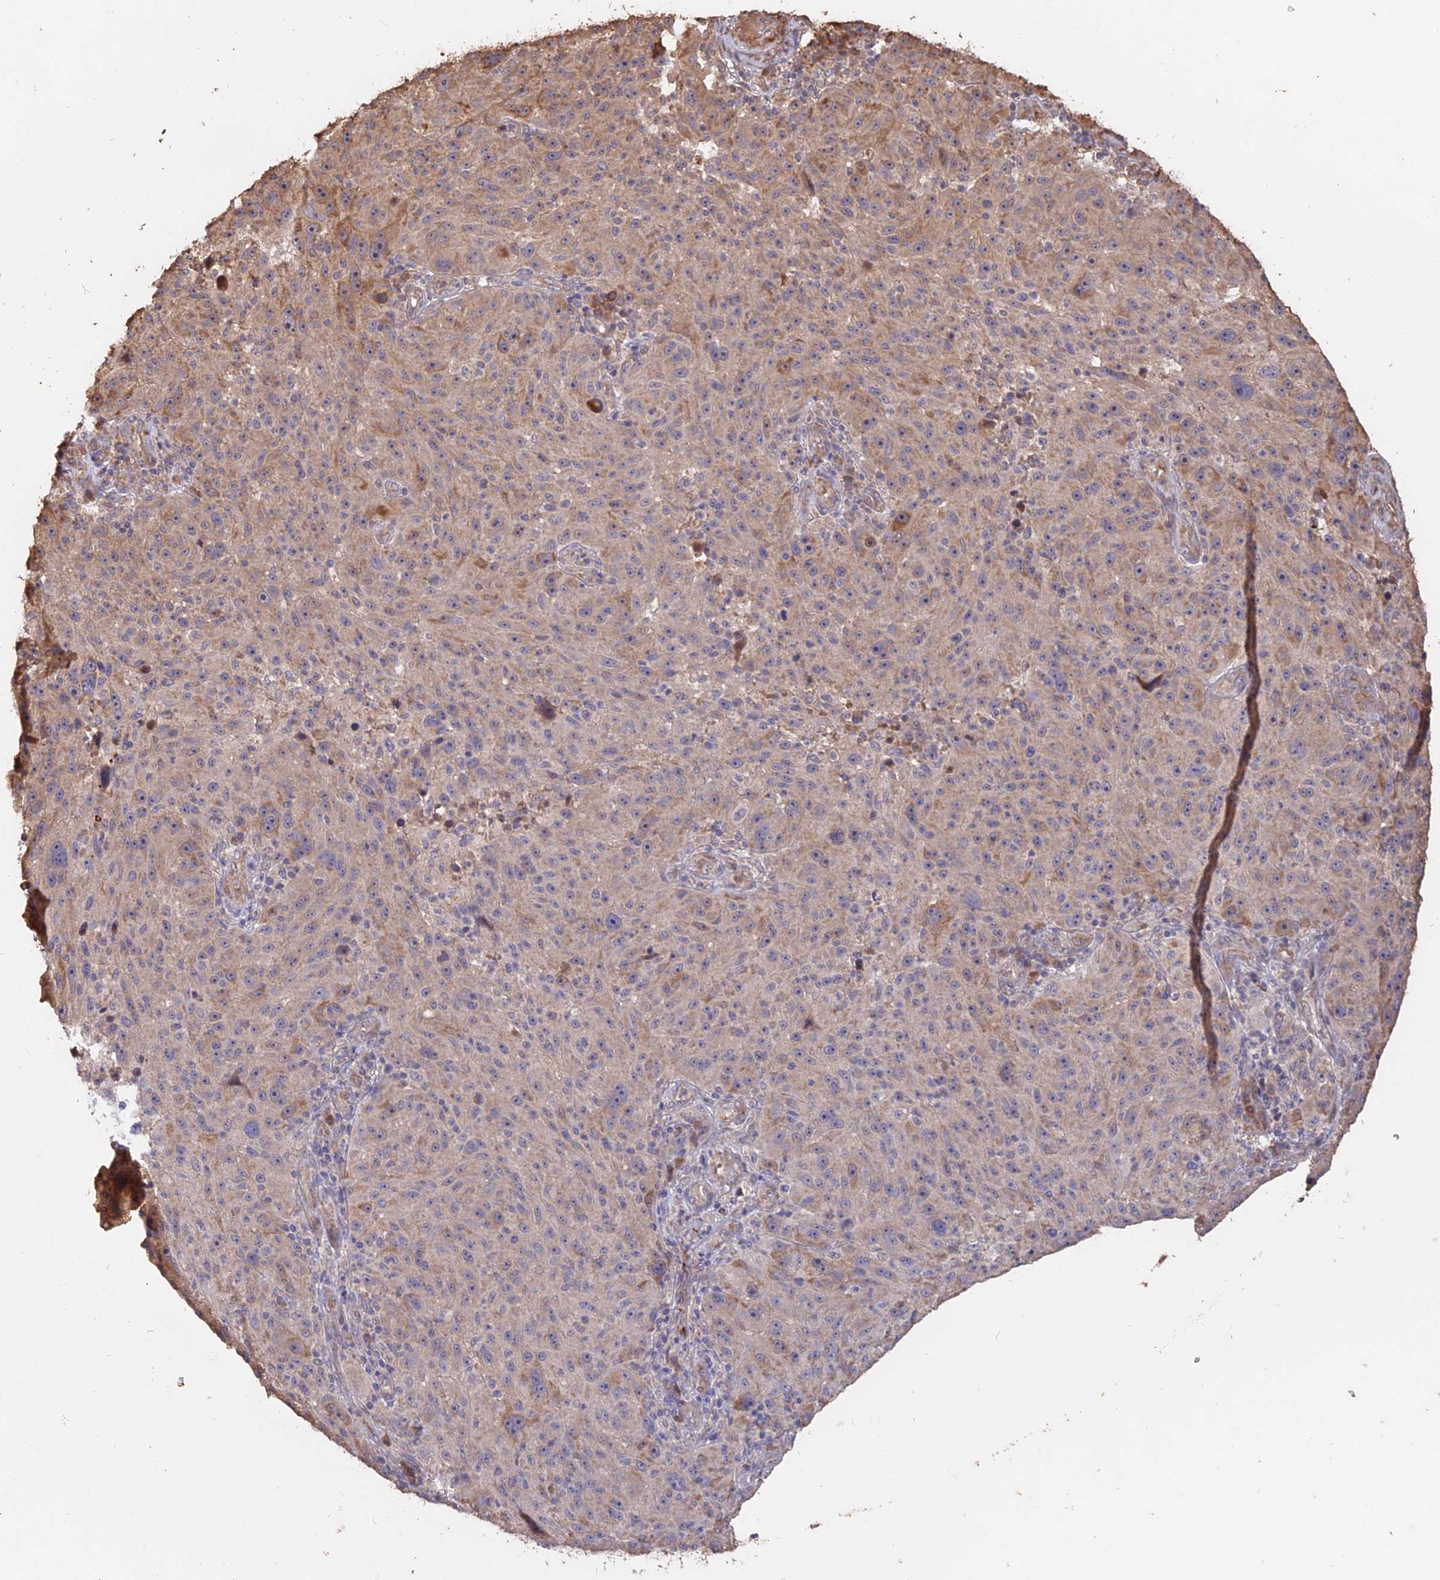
{"staining": {"intensity": "moderate", "quantity": "<25%", "location": "cytoplasmic/membranous"}, "tissue": "melanoma", "cell_type": "Tumor cells", "image_type": "cancer", "snomed": [{"axis": "morphology", "description": "Malignant melanoma, NOS"}, {"axis": "topography", "description": "Skin"}], "caption": "Tumor cells exhibit low levels of moderate cytoplasmic/membranous positivity in approximately <25% of cells in melanoma.", "gene": "LAYN", "patient": {"sex": "male", "age": 53}}